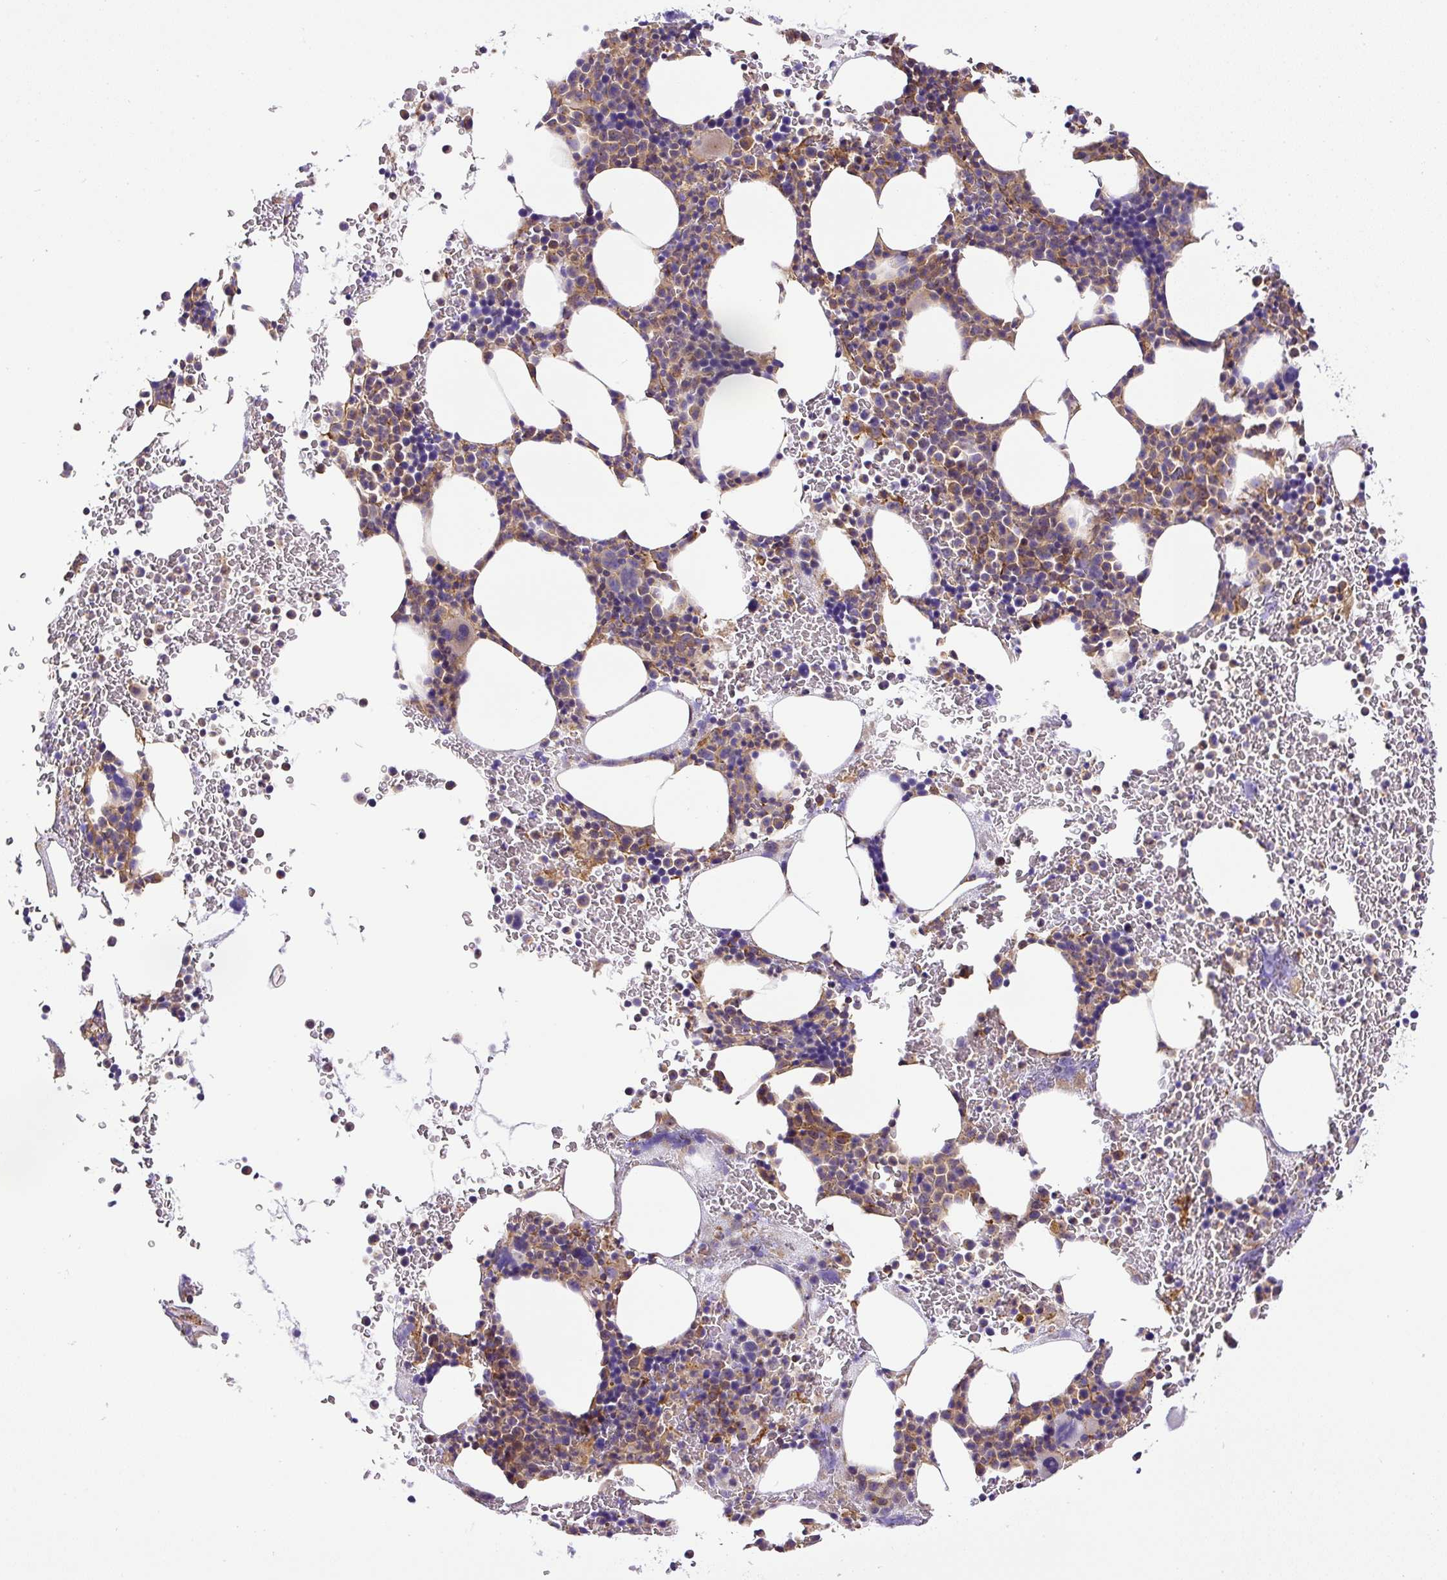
{"staining": {"intensity": "moderate", "quantity": "<25%", "location": "cytoplasmic/membranous"}, "tissue": "bone marrow", "cell_type": "Hematopoietic cells", "image_type": "normal", "snomed": [{"axis": "morphology", "description": "Normal tissue, NOS"}, {"axis": "topography", "description": "Bone marrow"}], "caption": "The photomicrograph shows staining of normal bone marrow, revealing moderate cytoplasmic/membranous protein positivity (brown color) within hematopoietic cells.", "gene": "DCTN1", "patient": {"sex": "male", "age": 62}}